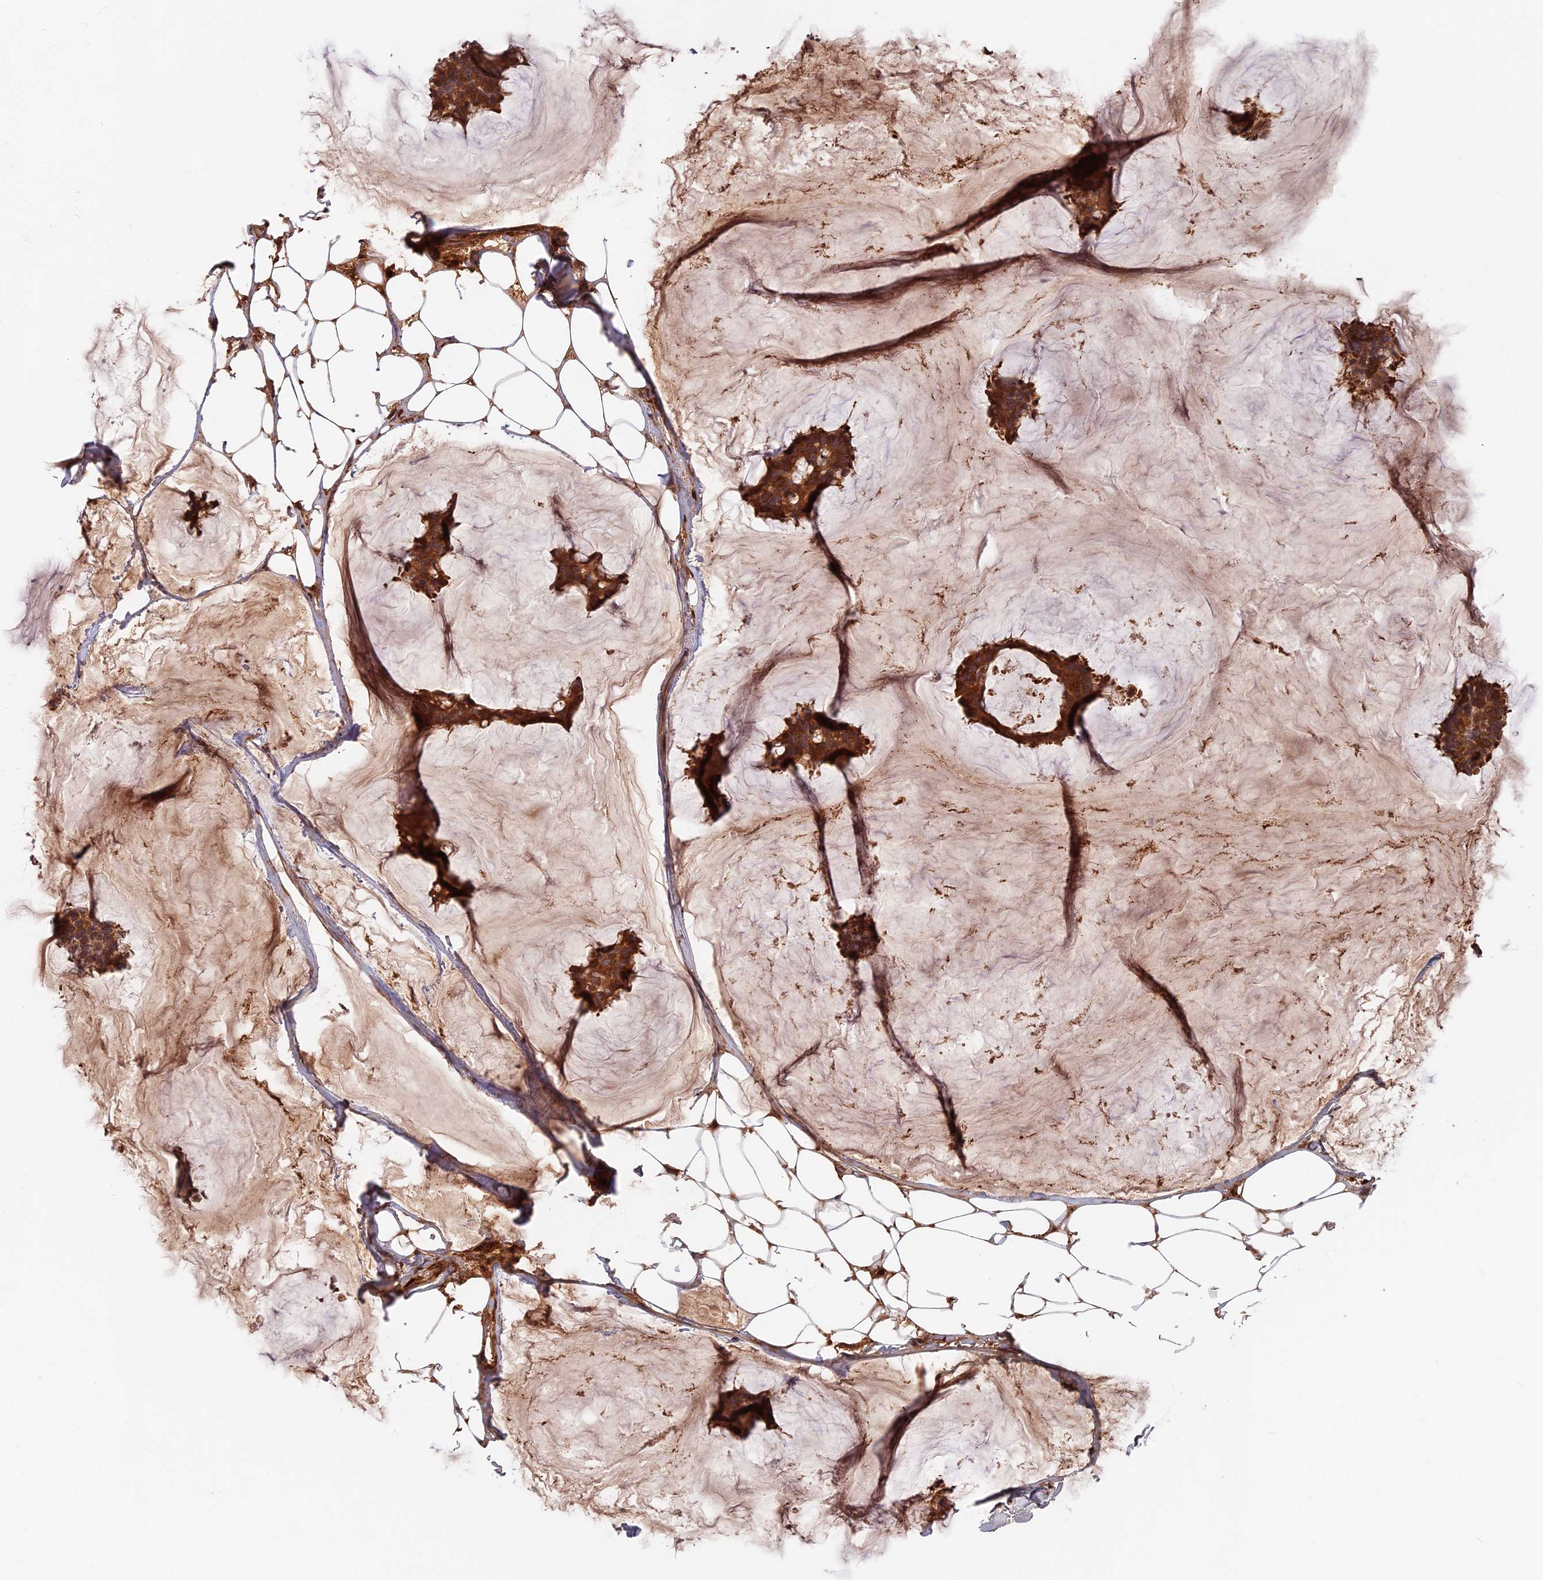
{"staining": {"intensity": "strong", "quantity": ">75%", "location": "cytoplasmic/membranous"}, "tissue": "breast cancer", "cell_type": "Tumor cells", "image_type": "cancer", "snomed": [{"axis": "morphology", "description": "Duct carcinoma"}, {"axis": "topography", "description": "Breast"}], "caption": "Intraductal carcinoma (breast) tissue shows strong cytoplasmic/membranous positivity in approximately >75% of tumor cells Using DAB (3,3'-diaminobenzidine) (brown) and hematoxylin (blue) stains, captured at high magnification using brightfield microscopy.", "gene": "ITIH1", "patient": {"sex": "female", "age": 93}}